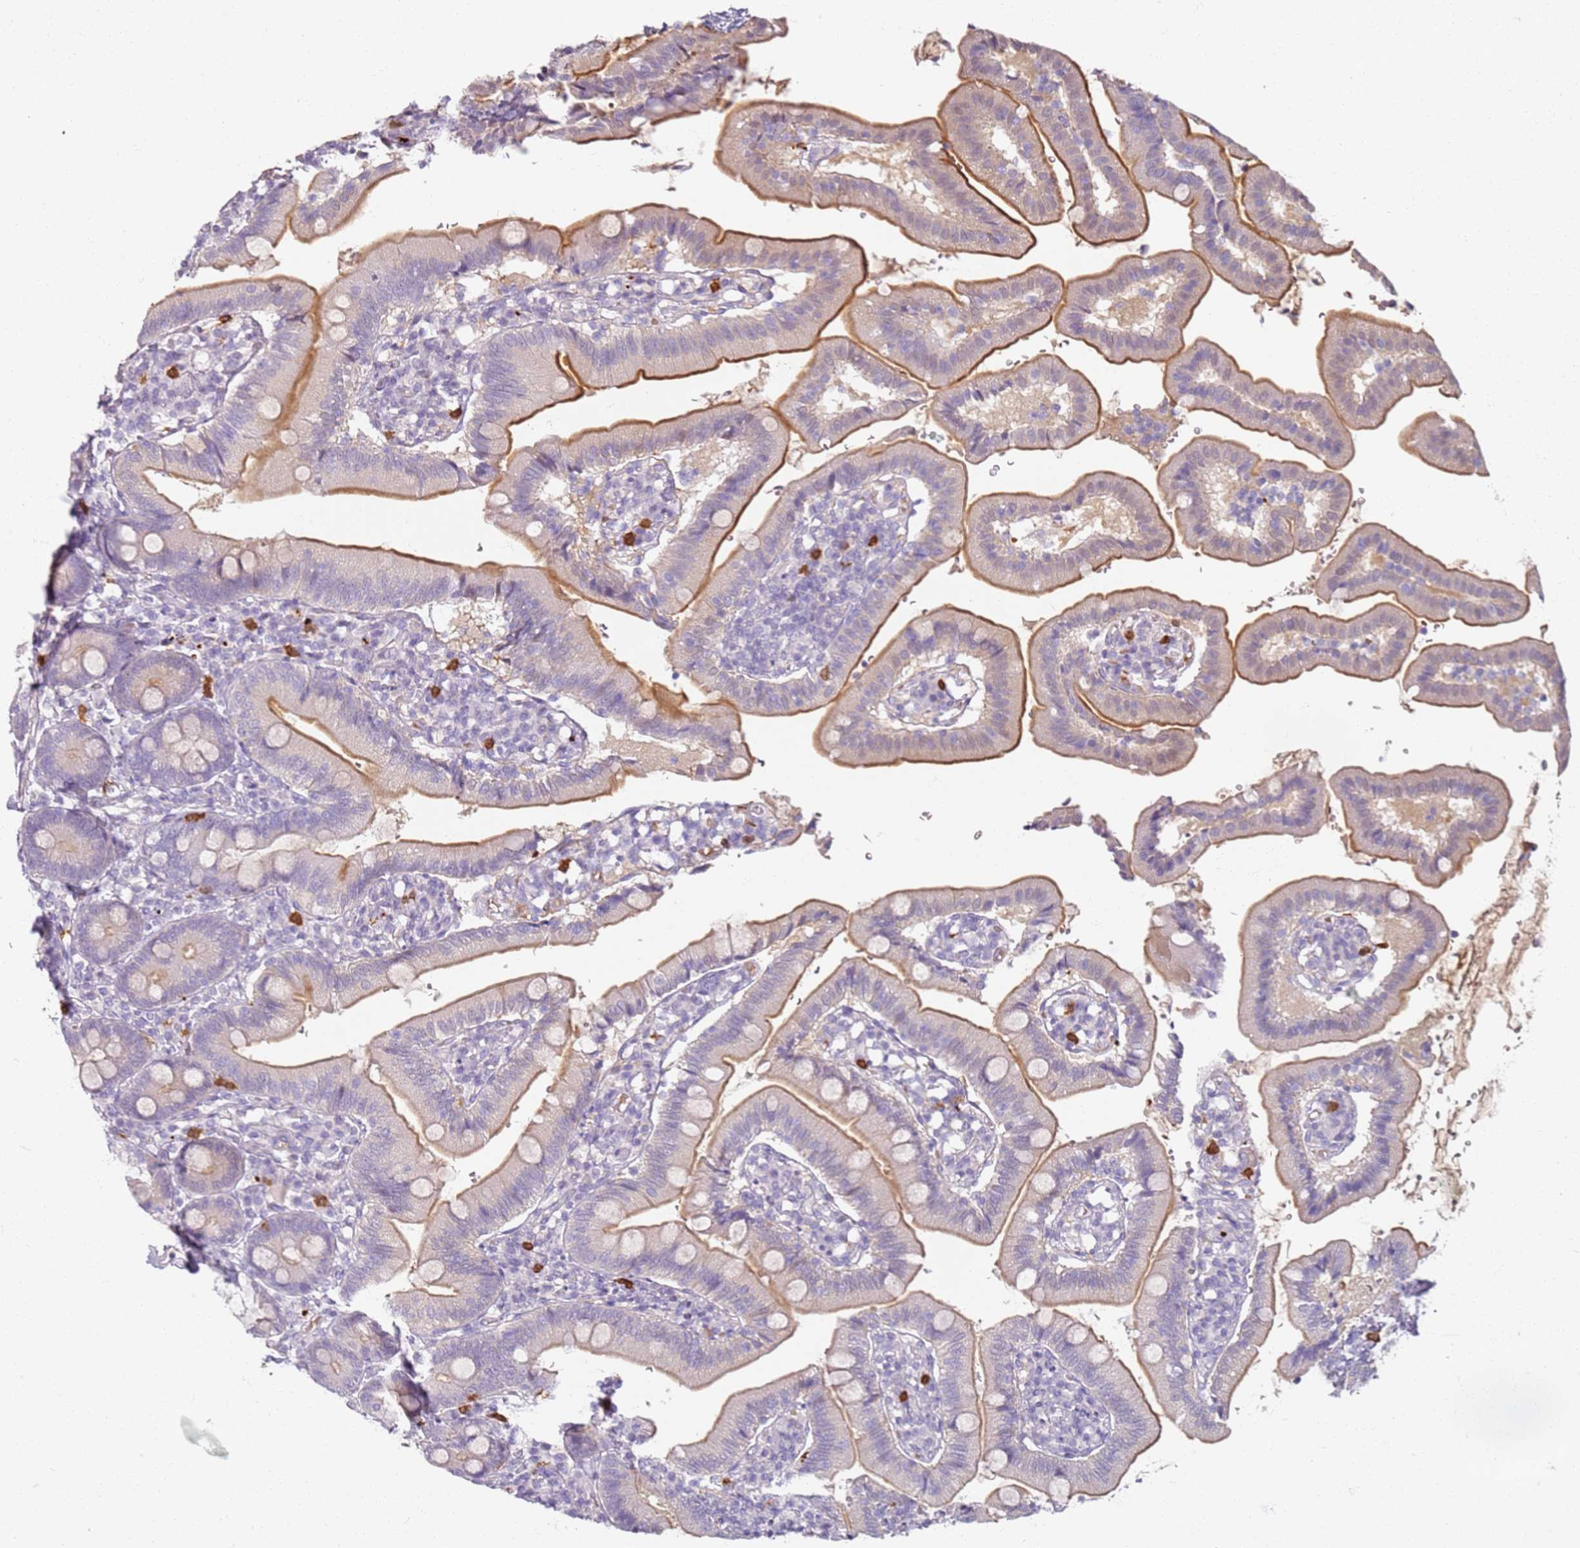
{"staining": {"intensity": "moderate", "quantity": ">75%", "location": "cytoplasmic/membranous"}, "tissue": "duodenum", "cell_type": "Glandular cells", "image_type": "normal", "snomed": [{"axis": "morphology", "description": "Normal tissue, NOS"}, {"axis": "topography", "description": "Duodenum"}], "caption": "Protein staining shows moderate cytoplasmic/membranous positivity in approximately >75% of glandular cells in normal duodenum.", "gene": "CD40LG", "patient": {"sex": "female", "age": 67}}